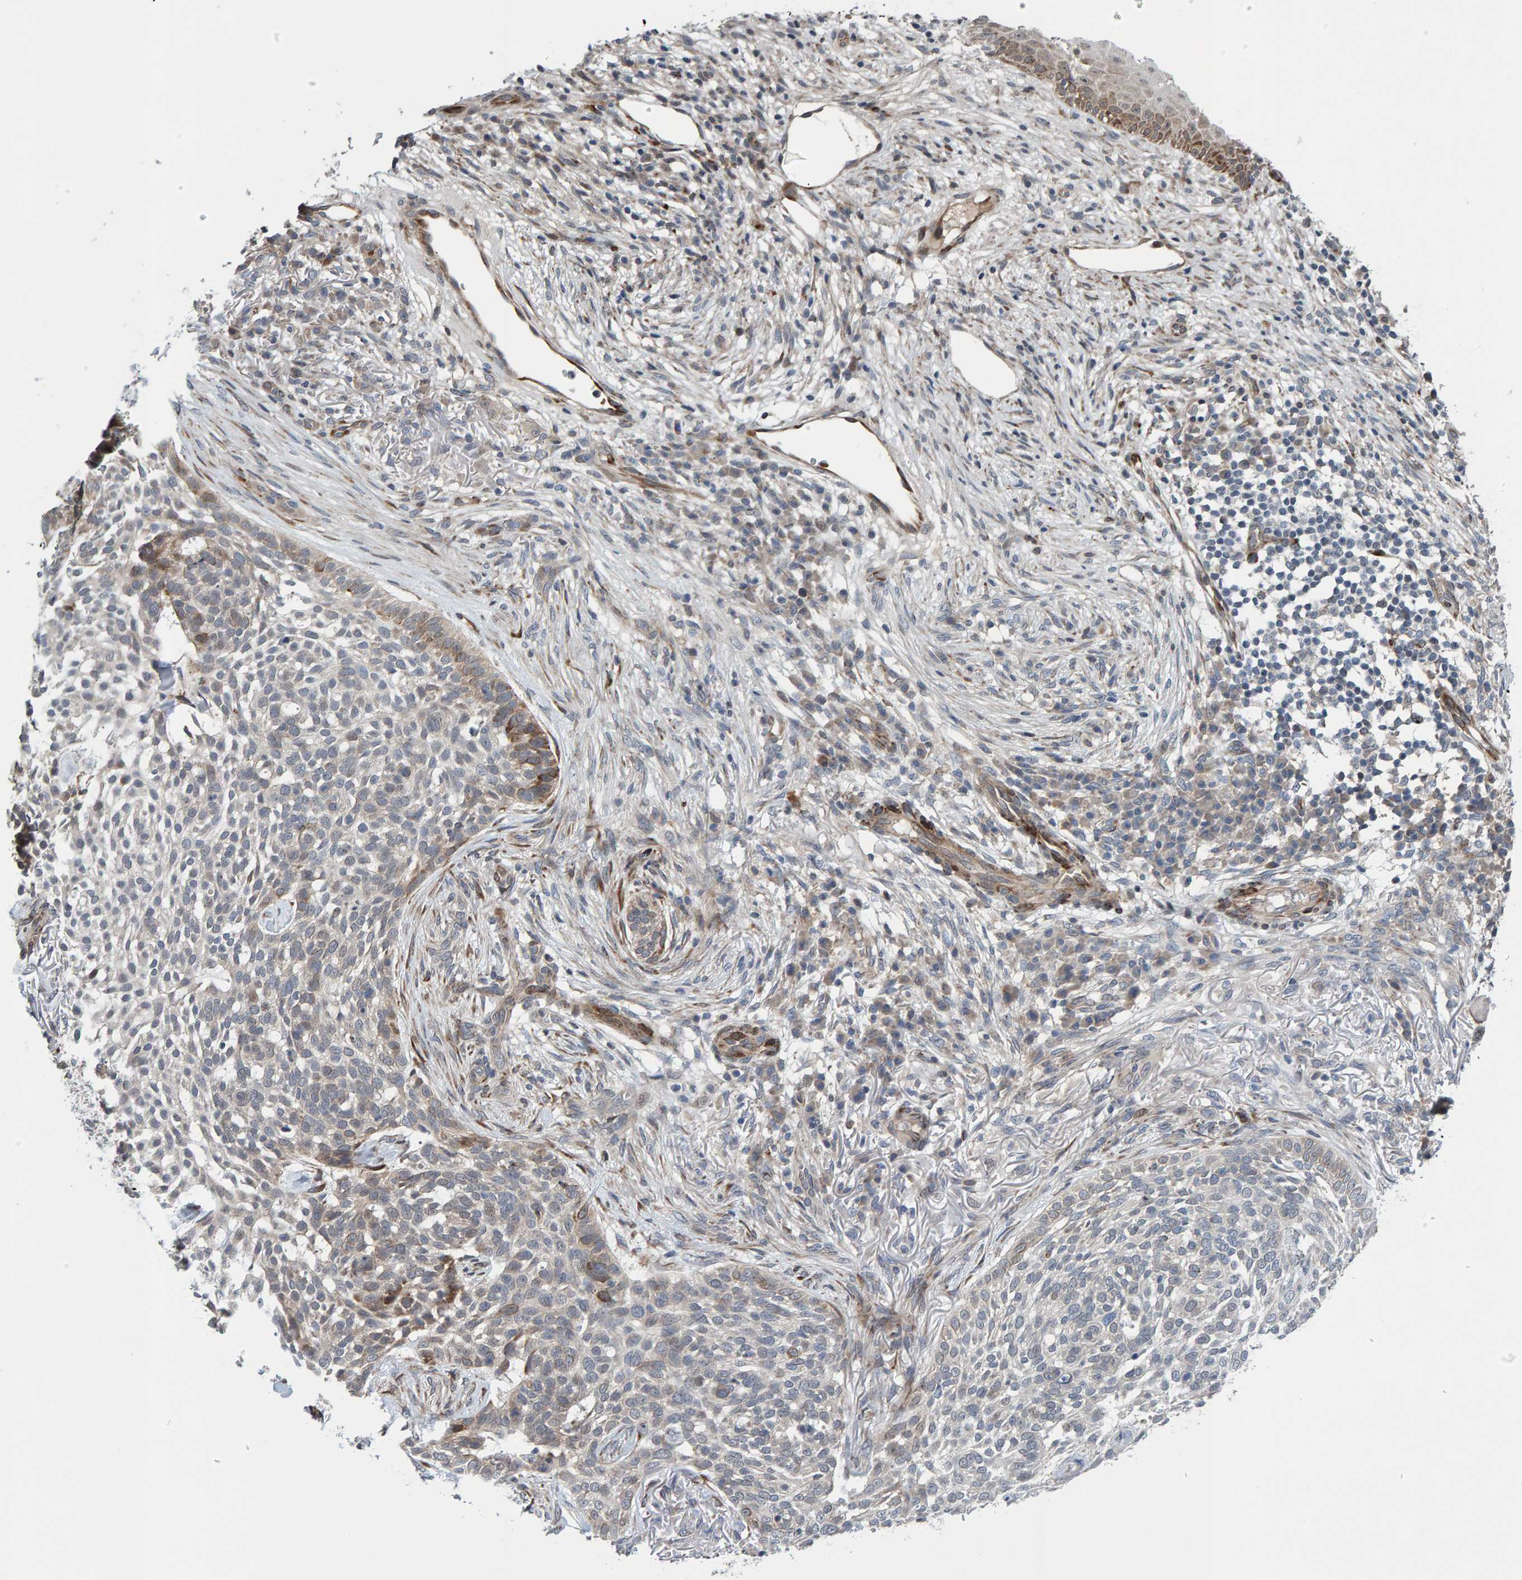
{"staining": {"intensity": "moderate", "quantity": "<25%", "location": "cytoplasmic/membranous"}, "tissue": "skin cancer", "cell_type": "Tumor cells", "image_type": "cancer", "snomed": [{"axis": "morphology", "description": "Basal cell carcinoma"}, {"axis": "topography", "description": "Skin"}], "caption": "DAB immunohistochemical staining of skin basal cell carcinoma exhibits moderate cytoplasmic/membranous protein expression in approximately <25% of tumor cells.", "gene": "MFSD6L", "patient": {"sex": "female", "age": 64}}